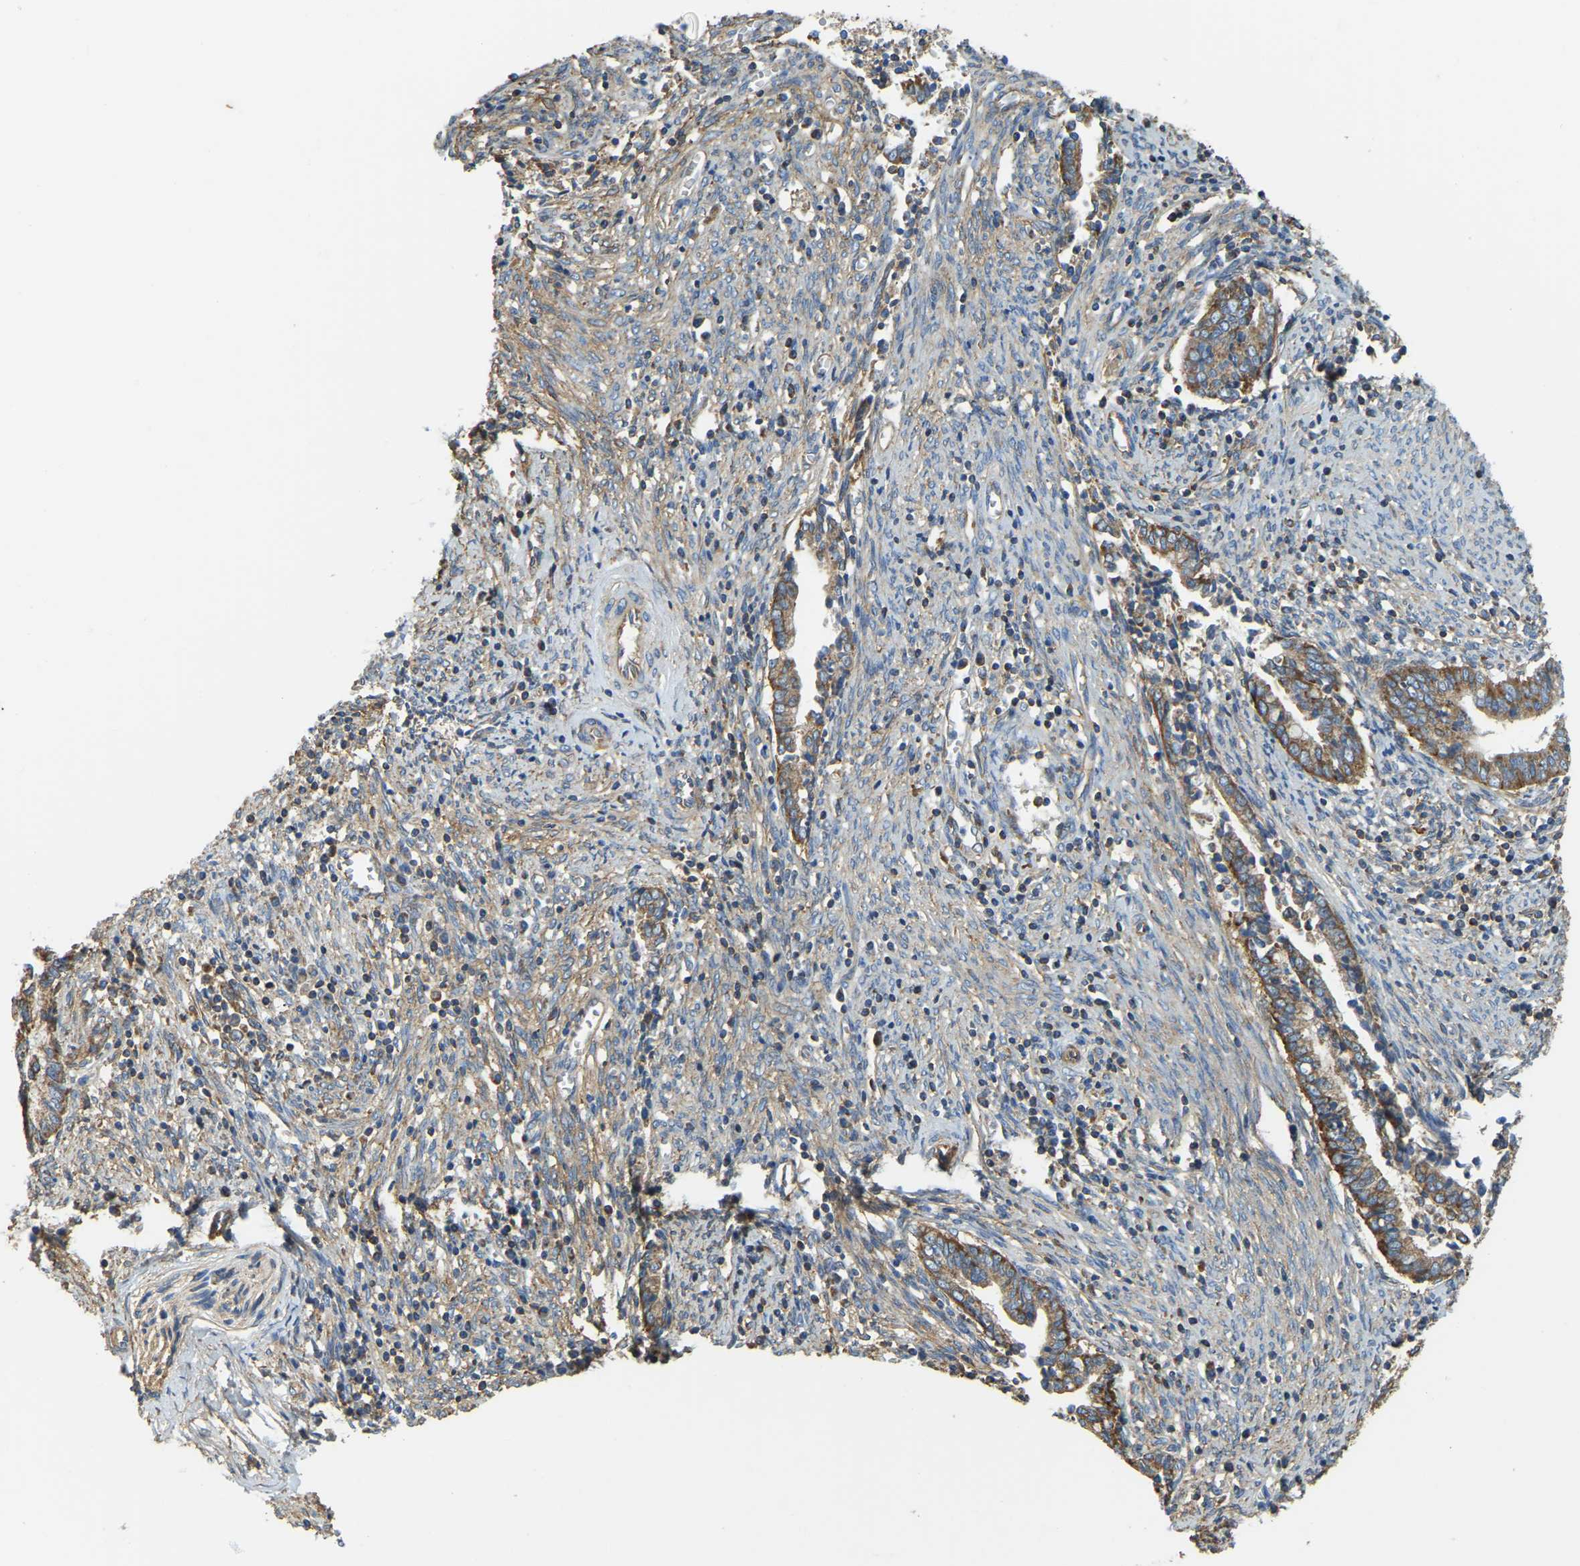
{"staining": {"intensity": "moderate", "quantity": ">75%", "location": "cytoplasmic/membranous"}, "tissue": "cervical cancer", "cell_type": "Tumor cells", "image_type": "cancer", "snomed": [{"axis": "morphology", "description": "Adenocarcinoma, NOS"}, {"axis": "topography", "description": "Cervix"}], "caption": "Cervical cancer tissue displays moderate cytoplasmic/membranous staining in about >75% of tumor cells Using DAB (3,3'-diaminobenzidine) (brown) and hematoxylin (blue) stains, captured at high magnification using brightfield microscopy.", "gene": "AHNAK", "patient": {"sex": "female", "age": 44}}